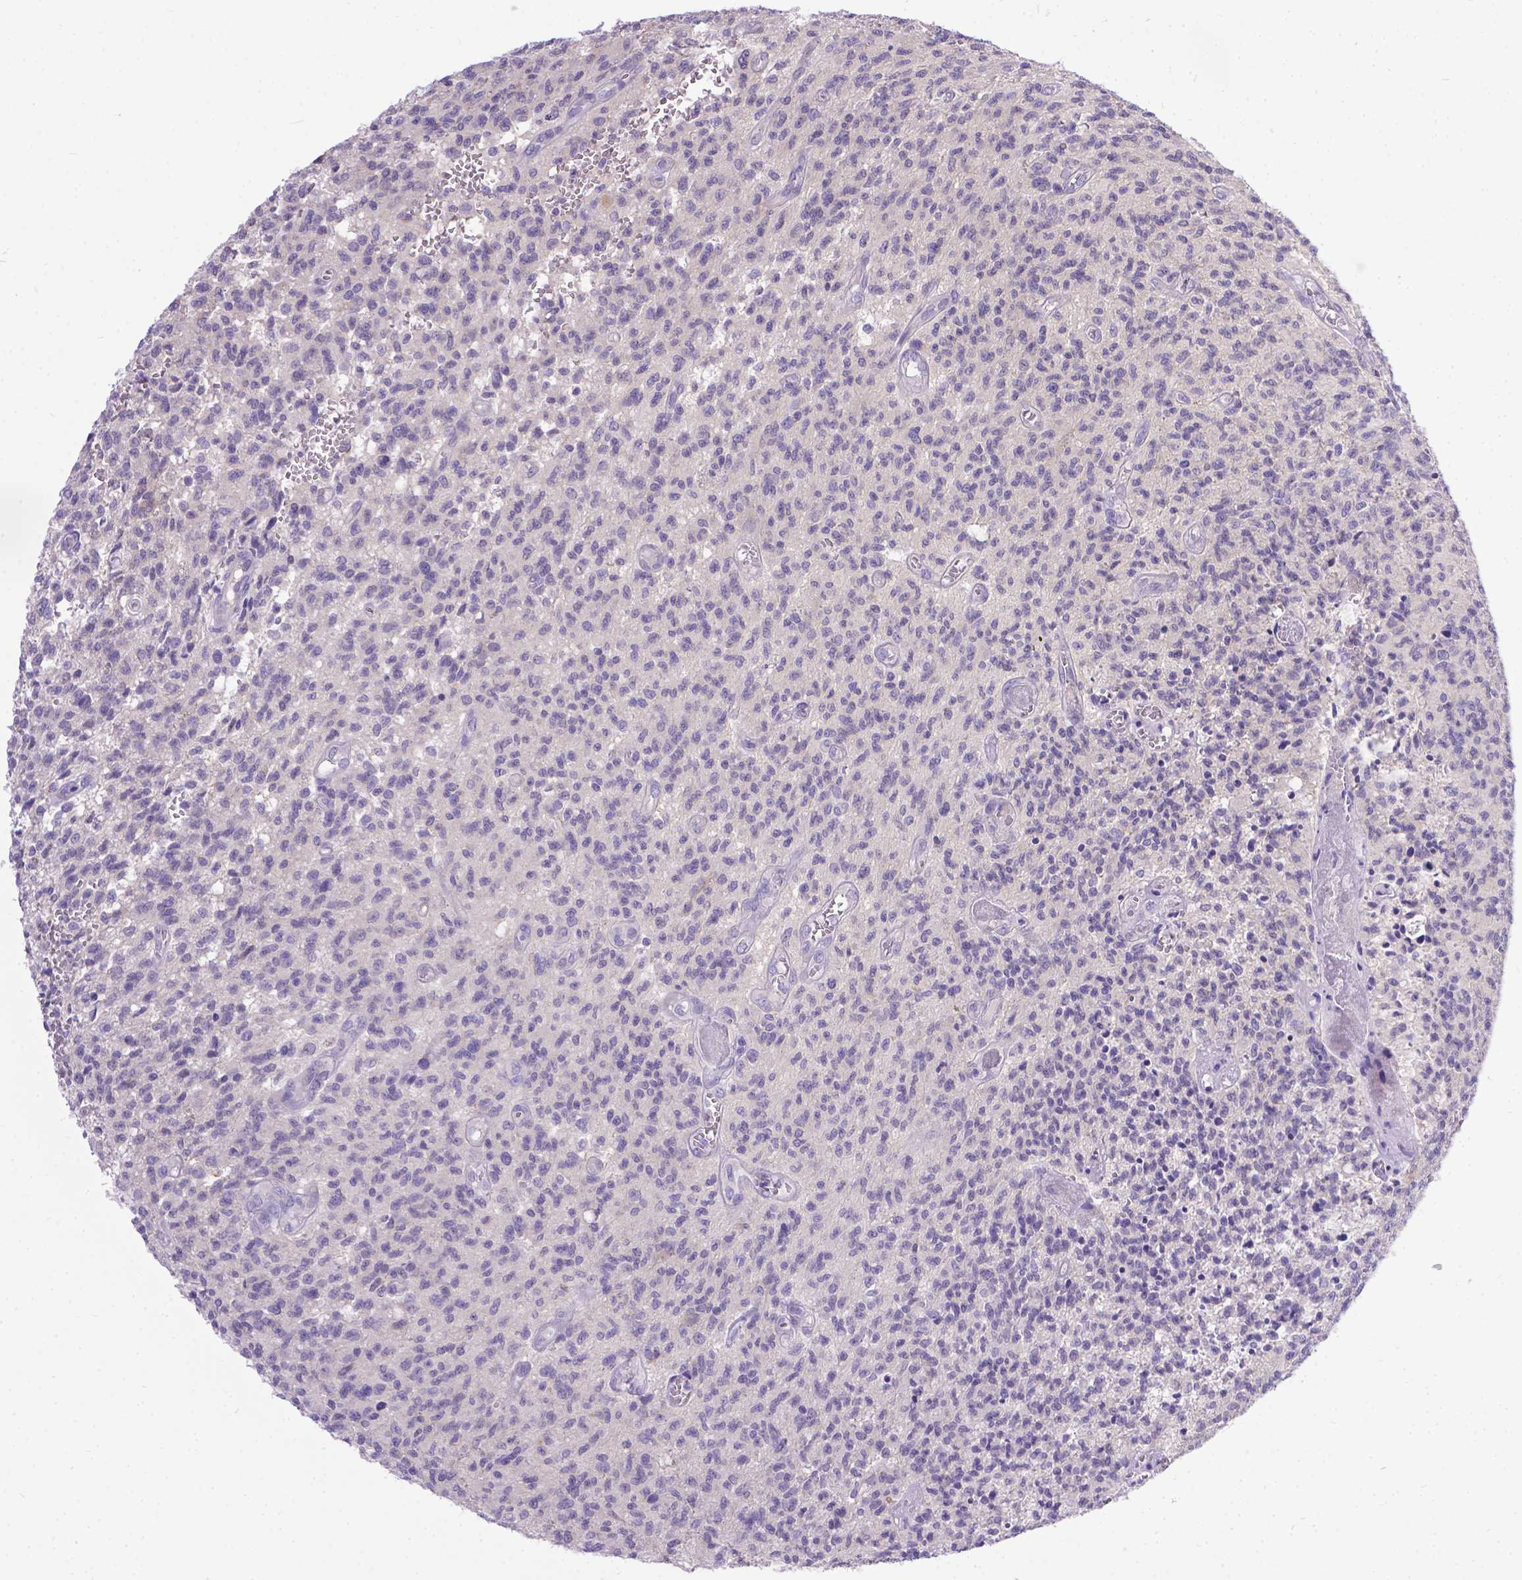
{"staining": {"intensity": "negative", "quantity": "none", "location": "none"}, "tissue": "glioma", "cell_type": "Tumor cells", "image_type": "cancer", "snomed": [{"axis": "morphology", "description": "Glioma, malignant, Low grade"}, {"axis": "topography", "description": "Brain"}], "caption": "Immunohistochemistry histopathology image of neoplastic tissue: human malignant glioma (low-grade) stained with DAB displays no significant protein expression in tumor cells. Brightfield microscopy of immunohistochemistry (IHC) stained with DAB (brown) and hematoxylin (blue), captured at high magnification.", "gene": "TTLL6", "patient": {"sex": "male", "age": 64}}